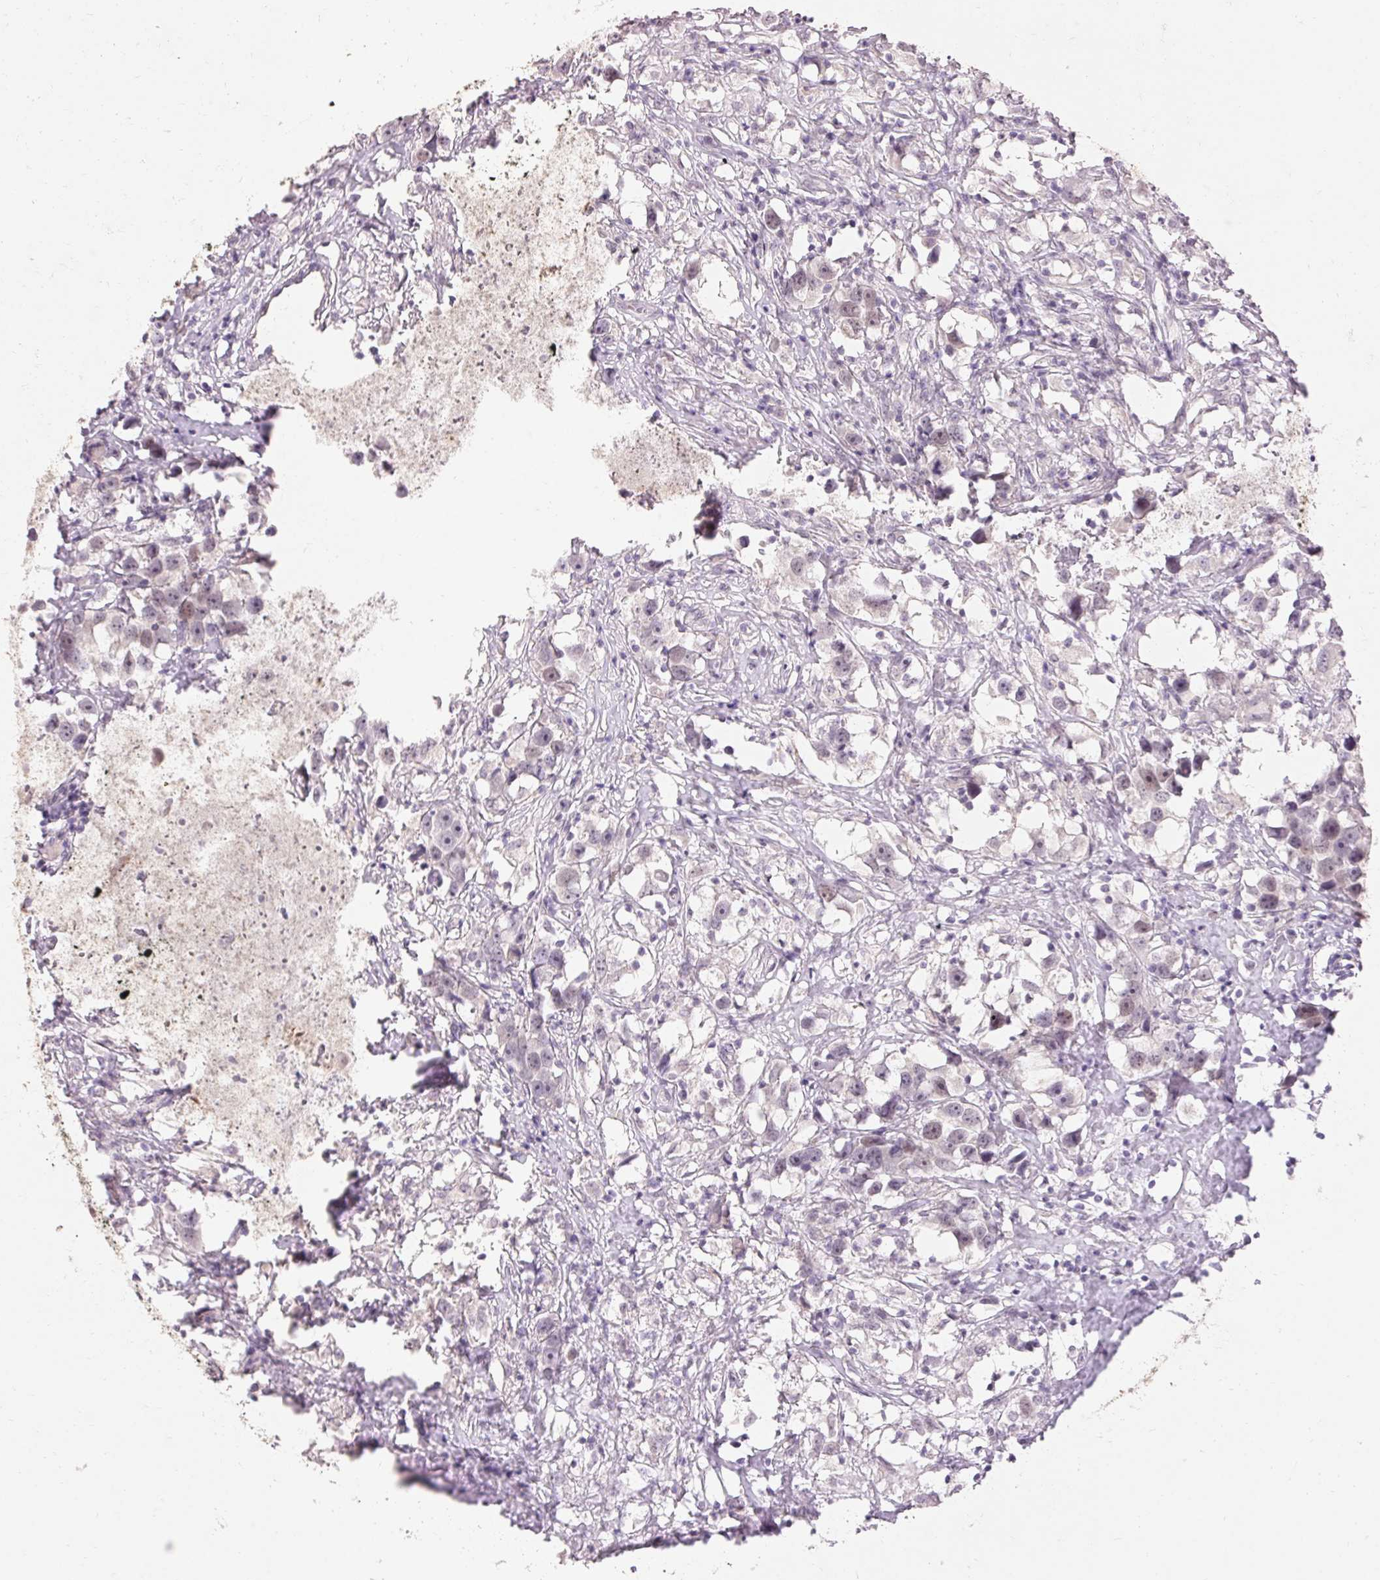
{"staining": {"intensity": "negative", "quantity": "none", "location": "none"}, "tissue": "testis cancer", "cell_type": "Tumor cells", "image_type": "cancer", "snomed": [{"axis": "morphology", "description": "Seminoma, NOS"}, {"axis": "topography", "description": "Testis"}], "caption": "Tumor cells are negative for protein expression in human testis seminoma.", "gene": "SKP2", "patient": {"sex": "male", "age": 49}}